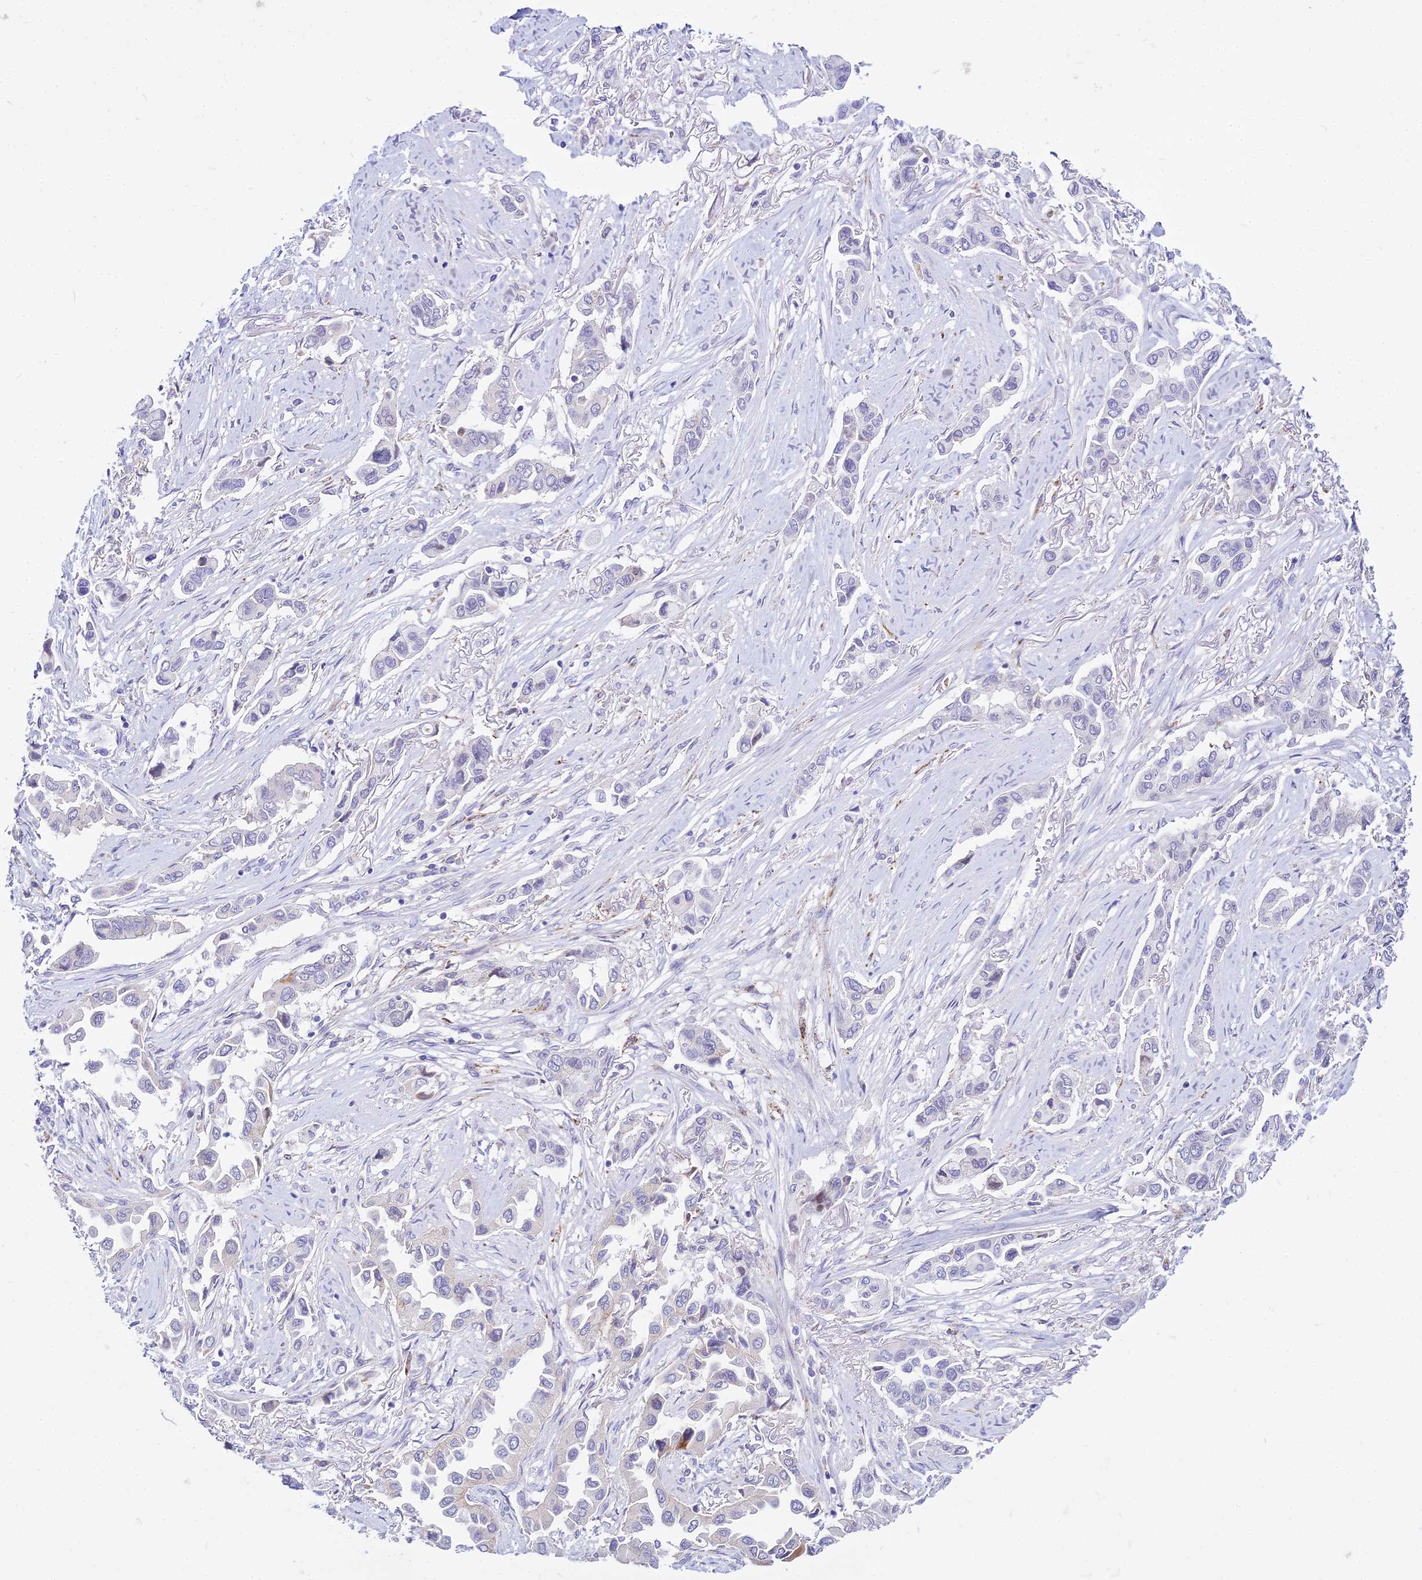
{"staining": {"intensity": "weak", "quantity": "<25%", "location": "cytoplasmic/membranous"}, "tissue": "lung cancer", "cell_type": "Tumor cells", "image_type": "cancer", "snomed": [{"axis": "morphology", "description": "Adenocarcinoma, NOS"}, {"axis": "topography", "description": "Lung"}], "caption": "A micrograph of adenocarcinoma (lung) stained for a protein shows no brown staining in tumor cells.", "gene": "C6orf163", "patient": {"sex": "female", "age": 76}}